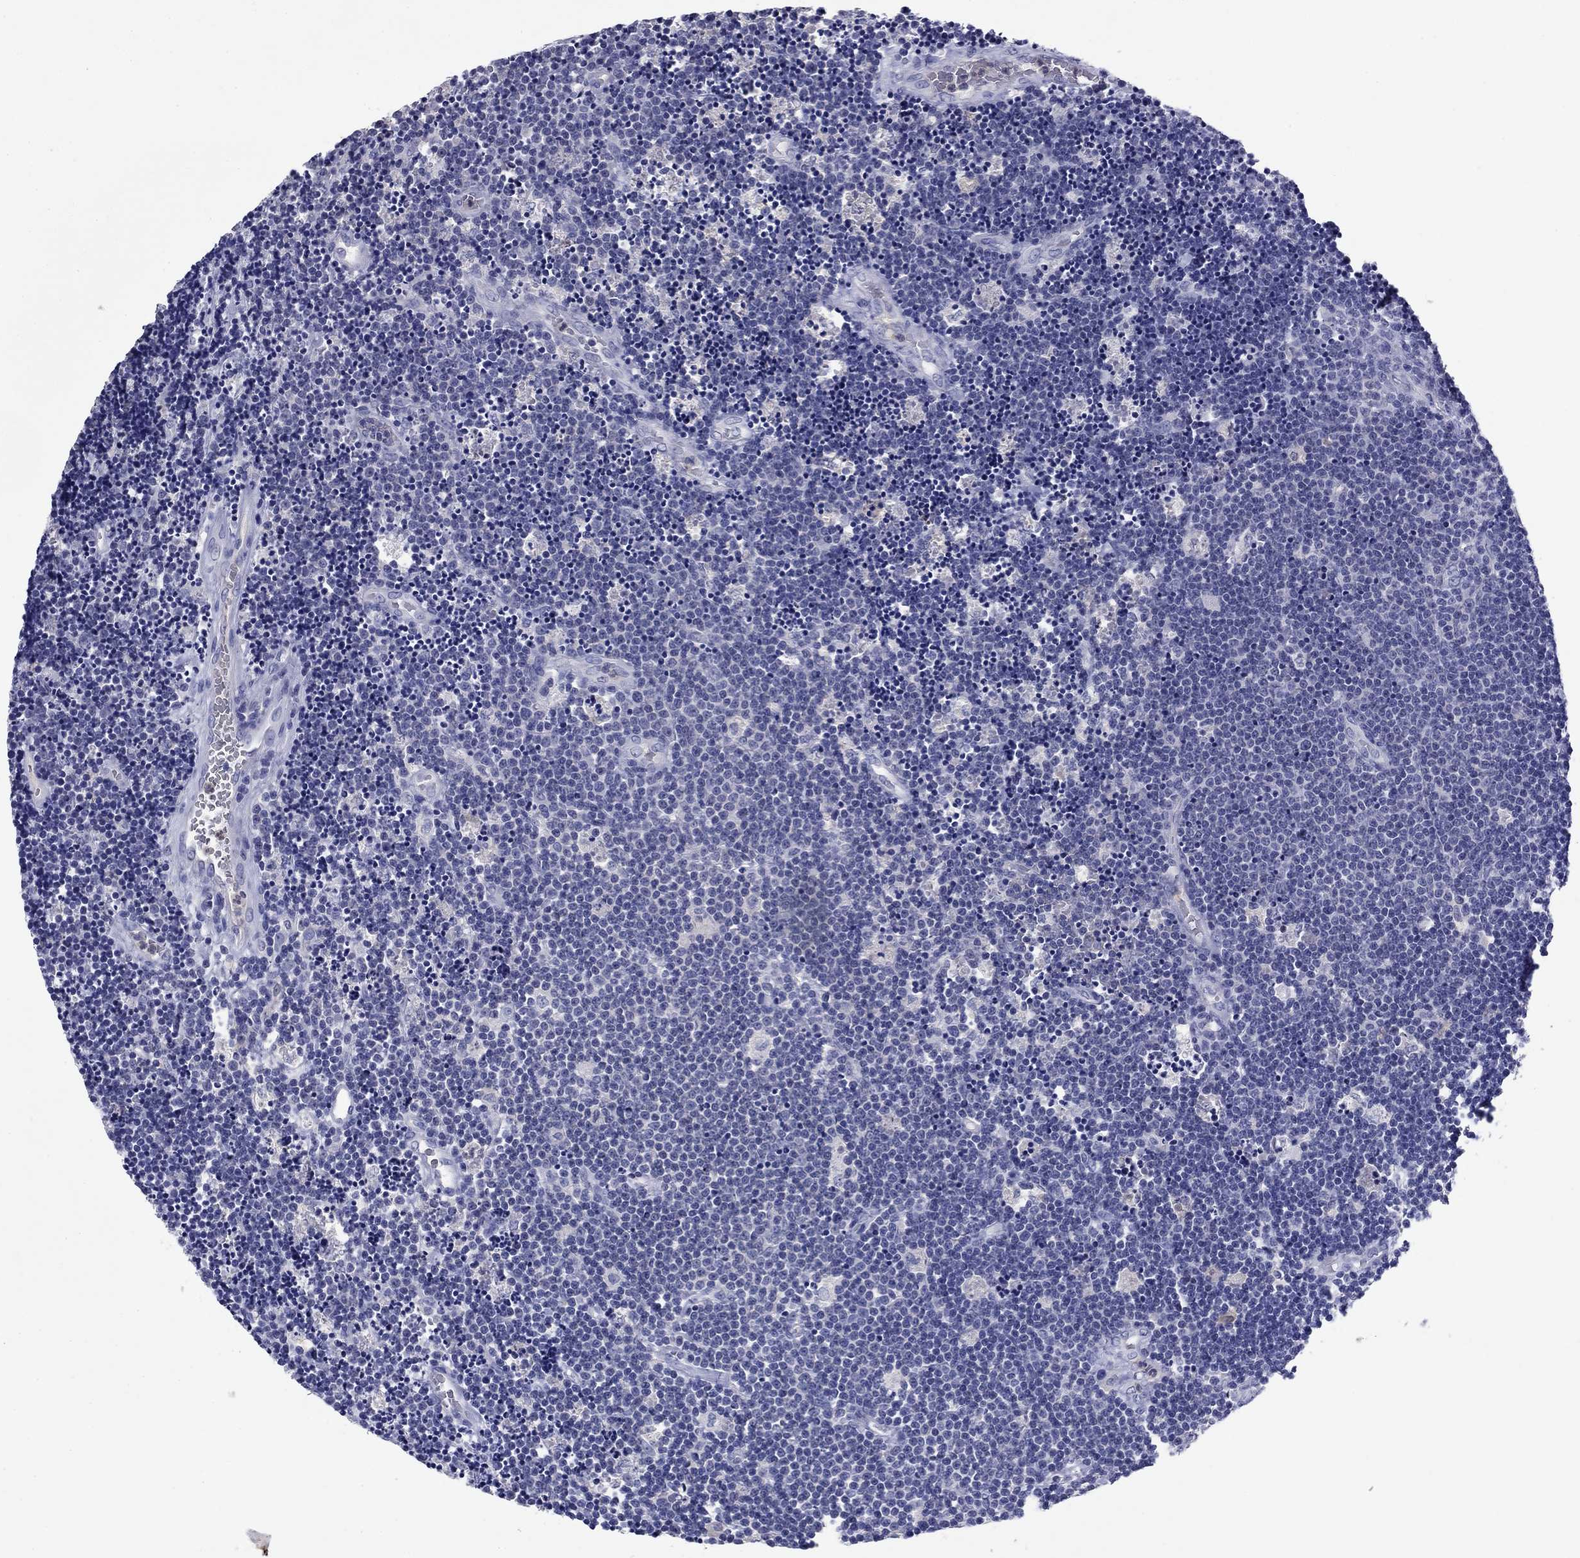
{"staining": {"intensity": "negative", "quantity": "none", "location": "none"}, "tissue": "lymphoma", "cell_type": "Tumor cells", "image_type": "cancer", "snomed": [{"axis": "morphology", "description": "Malignant lymphoma, non-Hodgkin's type, Low grade"}, {"axis": "topography", "description": "Brain"}], "caption": "An immunohistochemistry image of malignant lymphoma, non-Hodgkin's type (low-grade) is shown. There is no staining in tumor cells of malignant lymphoma, non-Hodgkin's type (low-grade).", "gene": "CFAP119", "patient": {"sex": "female", "age": 66}}